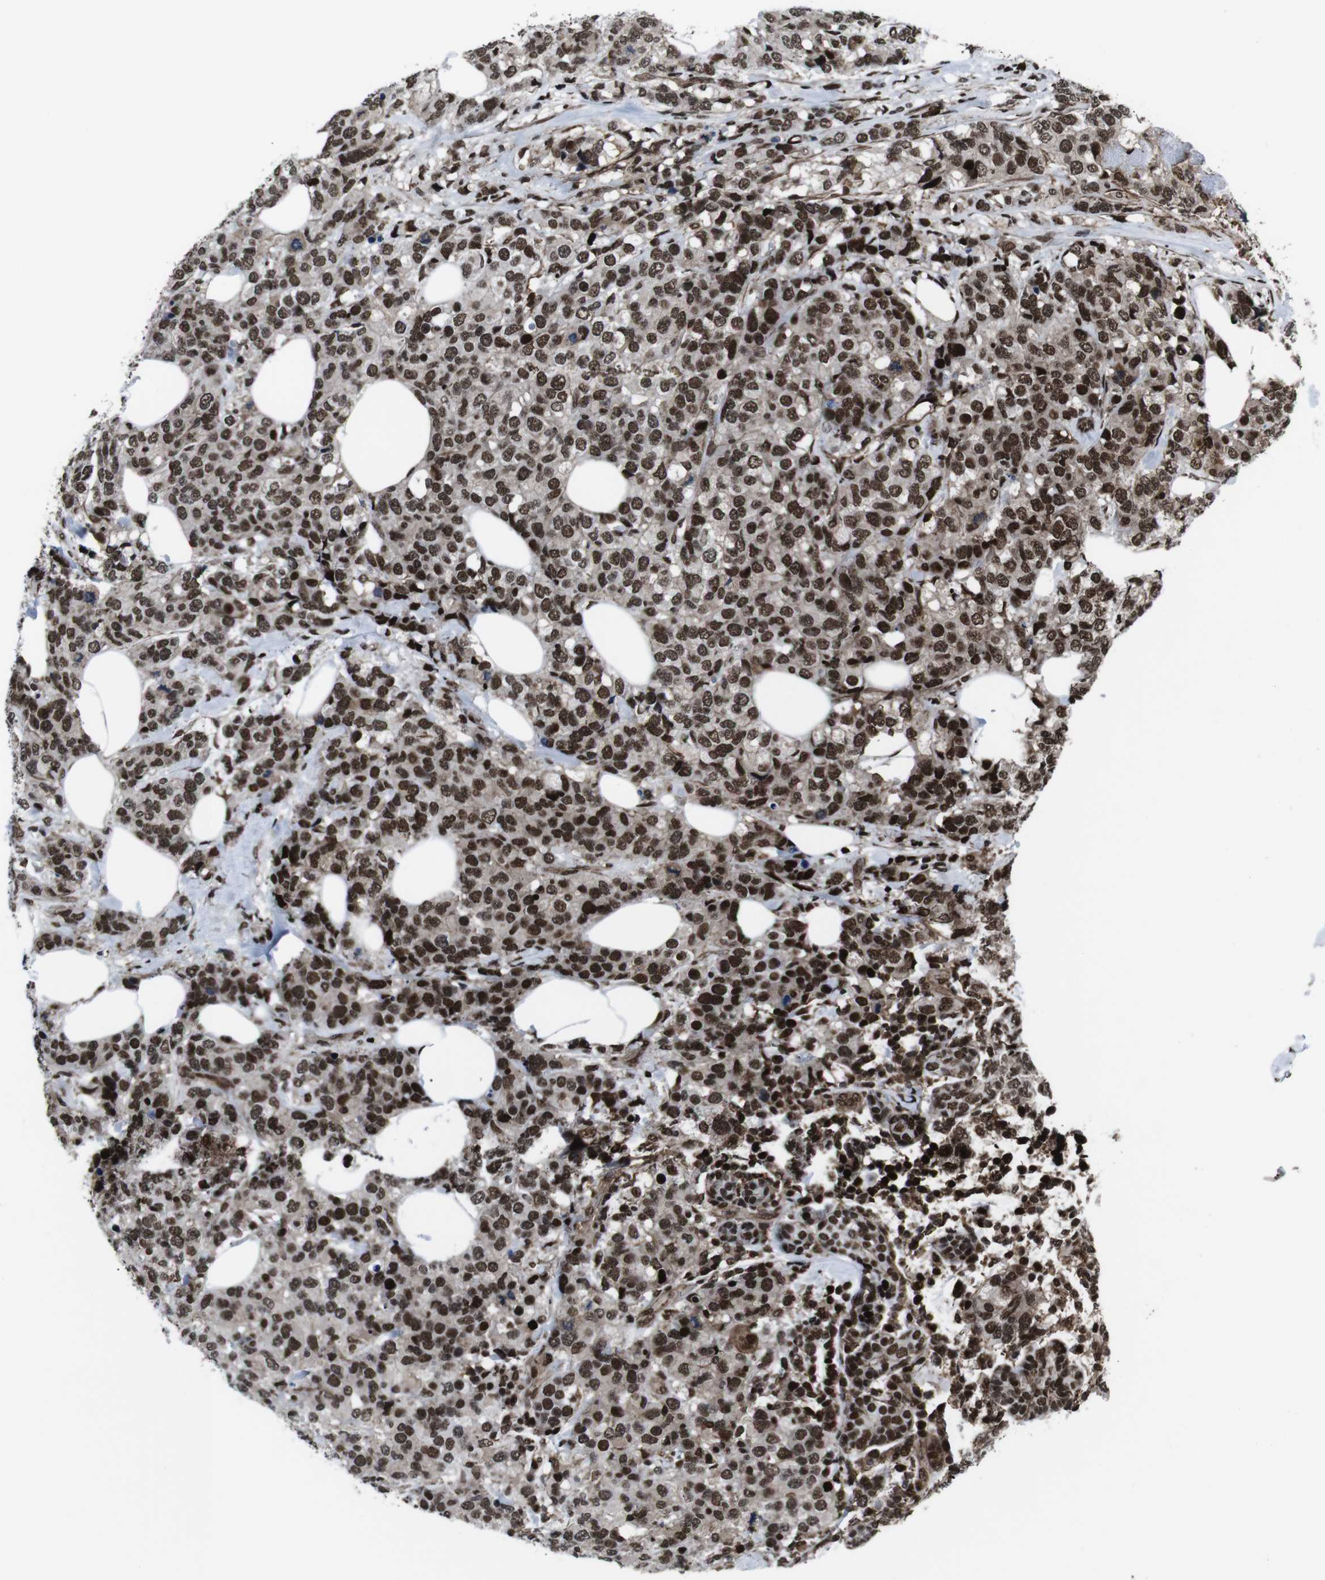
{"staining": {"intensity": "strong", "quantity": ">75%", "location": "cytoplasmic/membranous,nuclear"}, "tissue": "breast cancer", "cell_type": "Tumor cells", "image_type": "cancer", "snomed": [{"axis": "morphology", "description": "Lobular carcinoma"}, {"axis": "topography", "description": "Breast"}], "caption": "Tumor cells exhibit high levels of strong cytoplasmic/membranous and nuclear positivity in approximately >75% of cells in human breast cancer.", "gene": "HNRNPU", "patient": {"sex": "female", "age": 59}}